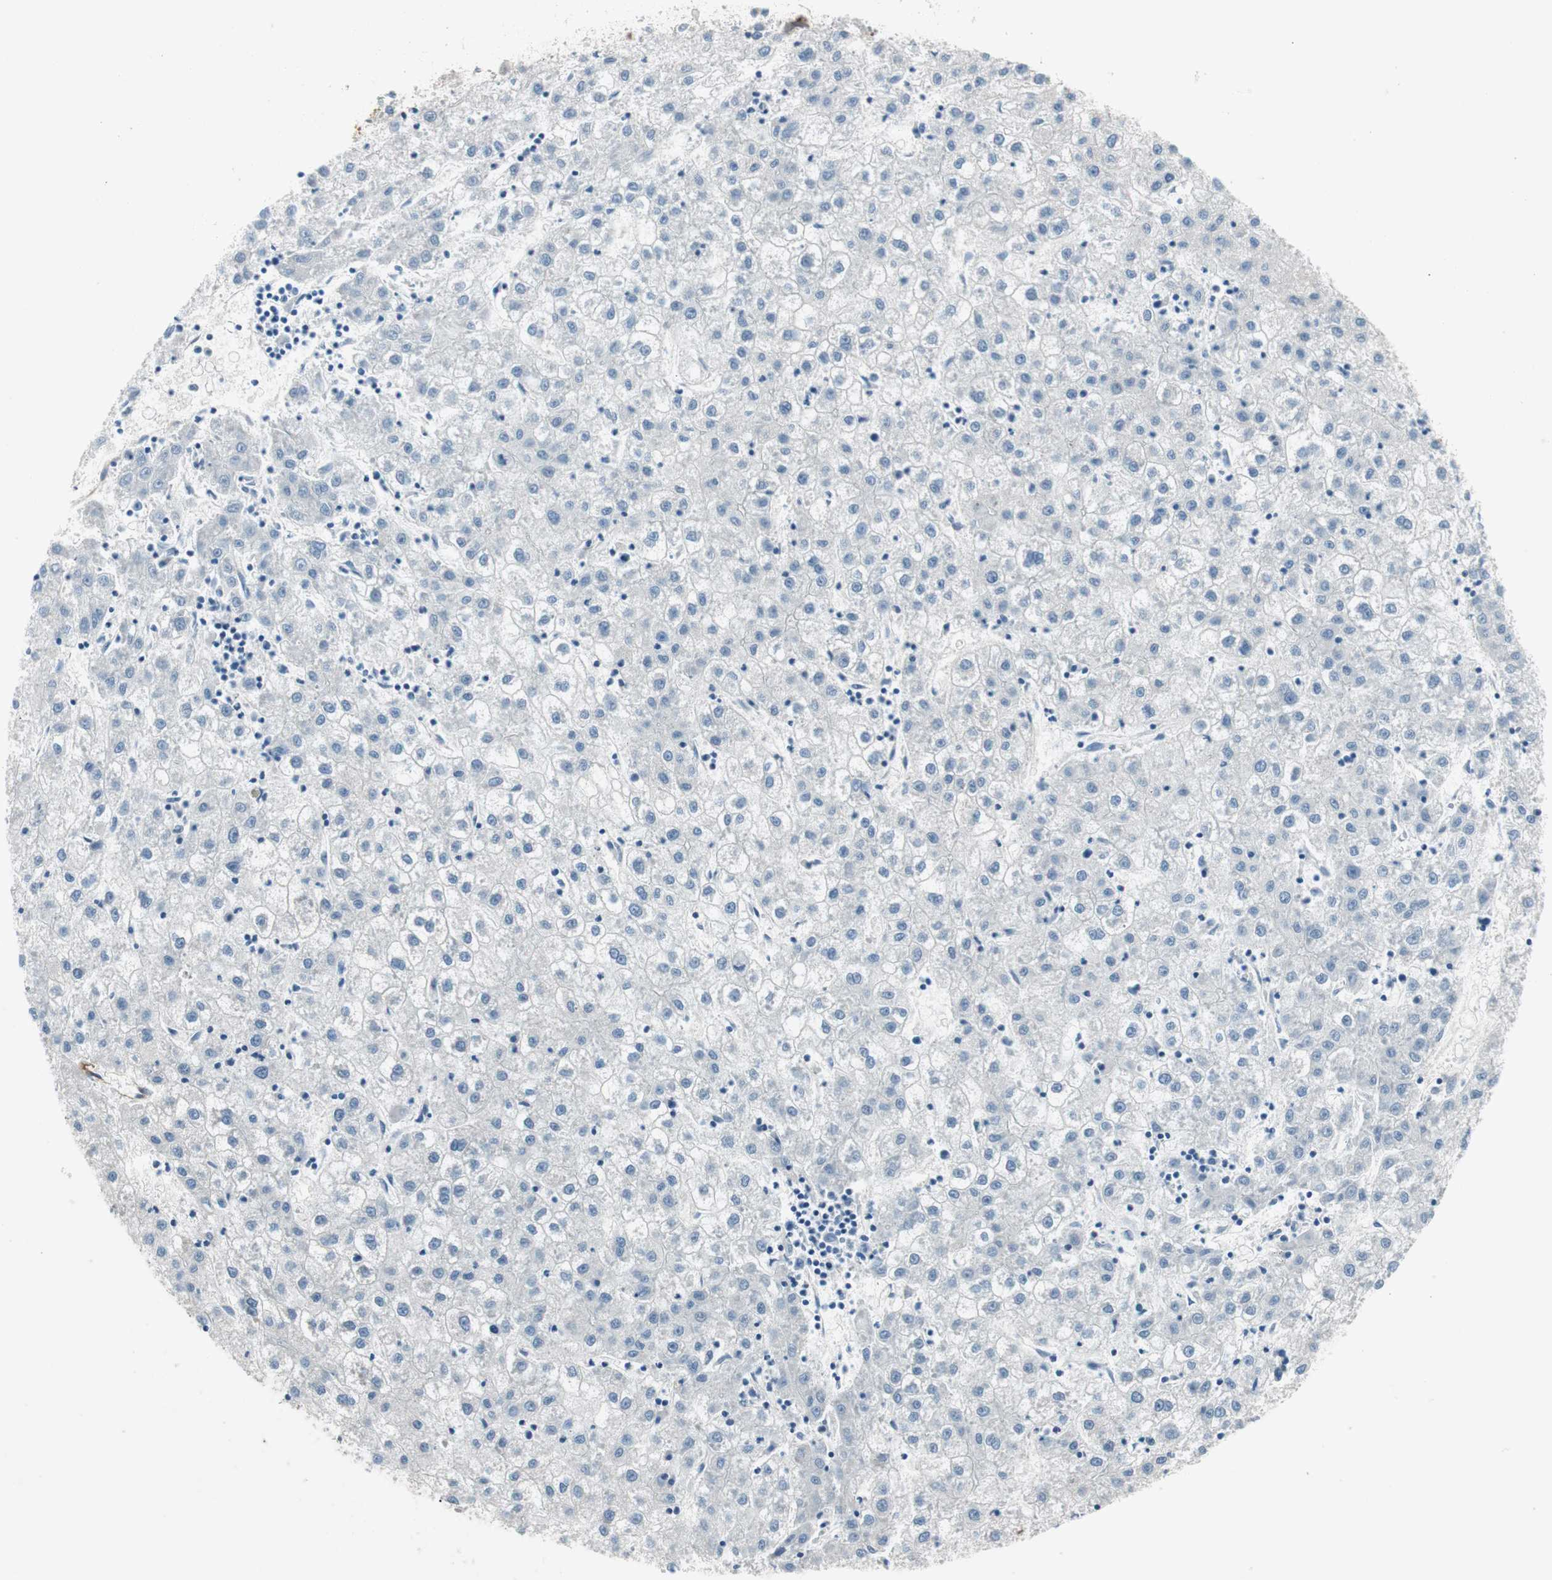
{"staining": {"intensity": "negative", "quantity": "none", "location": "none"}, "tissue": "liver cancer", "cell_type": "Tumor cells", "image_type": "cancer", "snomed": [{"axis": "morphology", "description": "Carcinoma, Hepatocellular, NOS"}, {"axis": "topography", "description": "Liver"}], "caption": "A photomicrograph of hepatocellular carcinoma (liver) stained for a protein reveals no brown staining in tumor cells.", "gene": "ITGB4", "patient": {"sex": "male", "age": 72}}